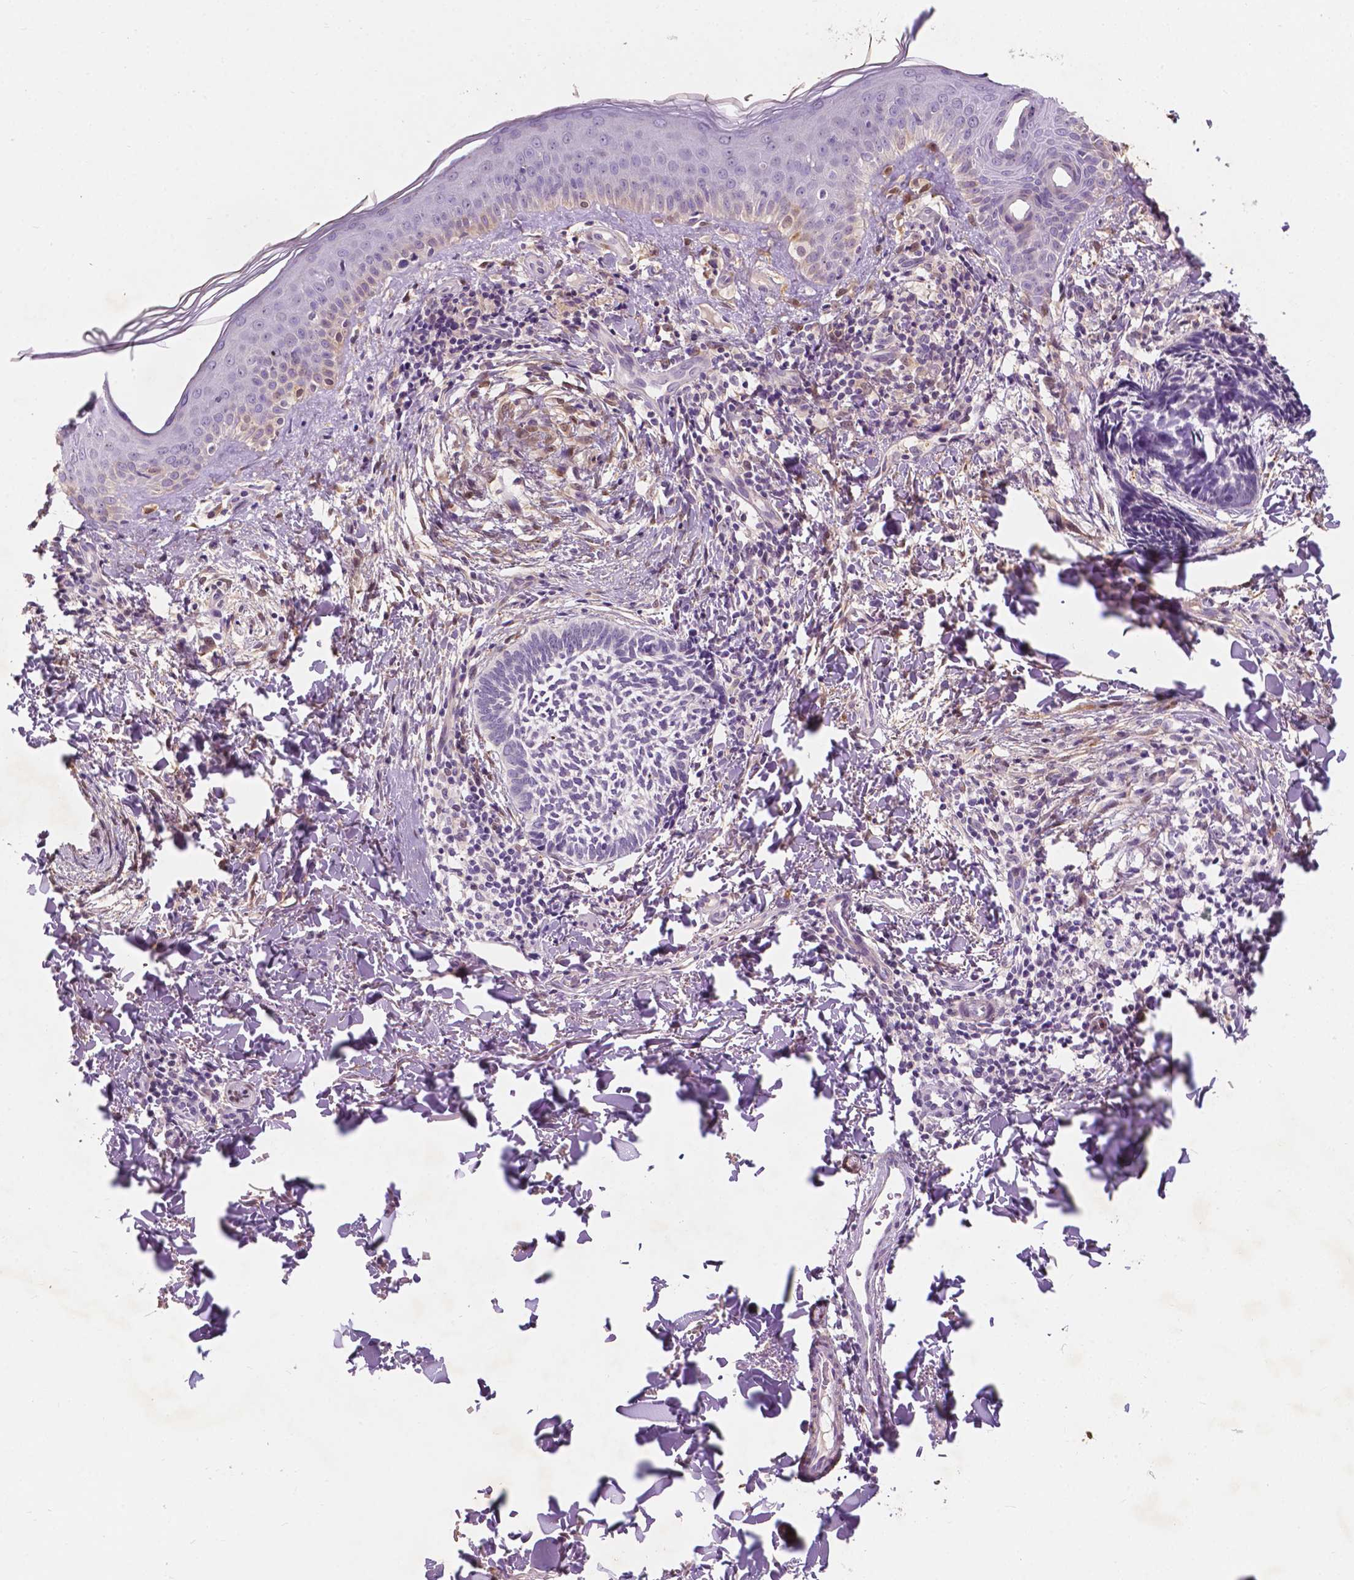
{"staining": {"intensity": "negative", "quantity": "none", "location": "none"}, "tissue": "skin cancer", "cell_type": "Tumor cells", "image_type": "cancer", "snomed": [{"axis": "morphology", "description": "Normal tissue, NOS"}, {"axis": "morphology", "description": "Basal cell carcinoma"}, {"axis": "topography", "description": "Skin"}], "caption": "Tumor cells show no significant staining in skin cancer.", "gene": "GPR37", "patient": {"sex": "male", "age": 46}}